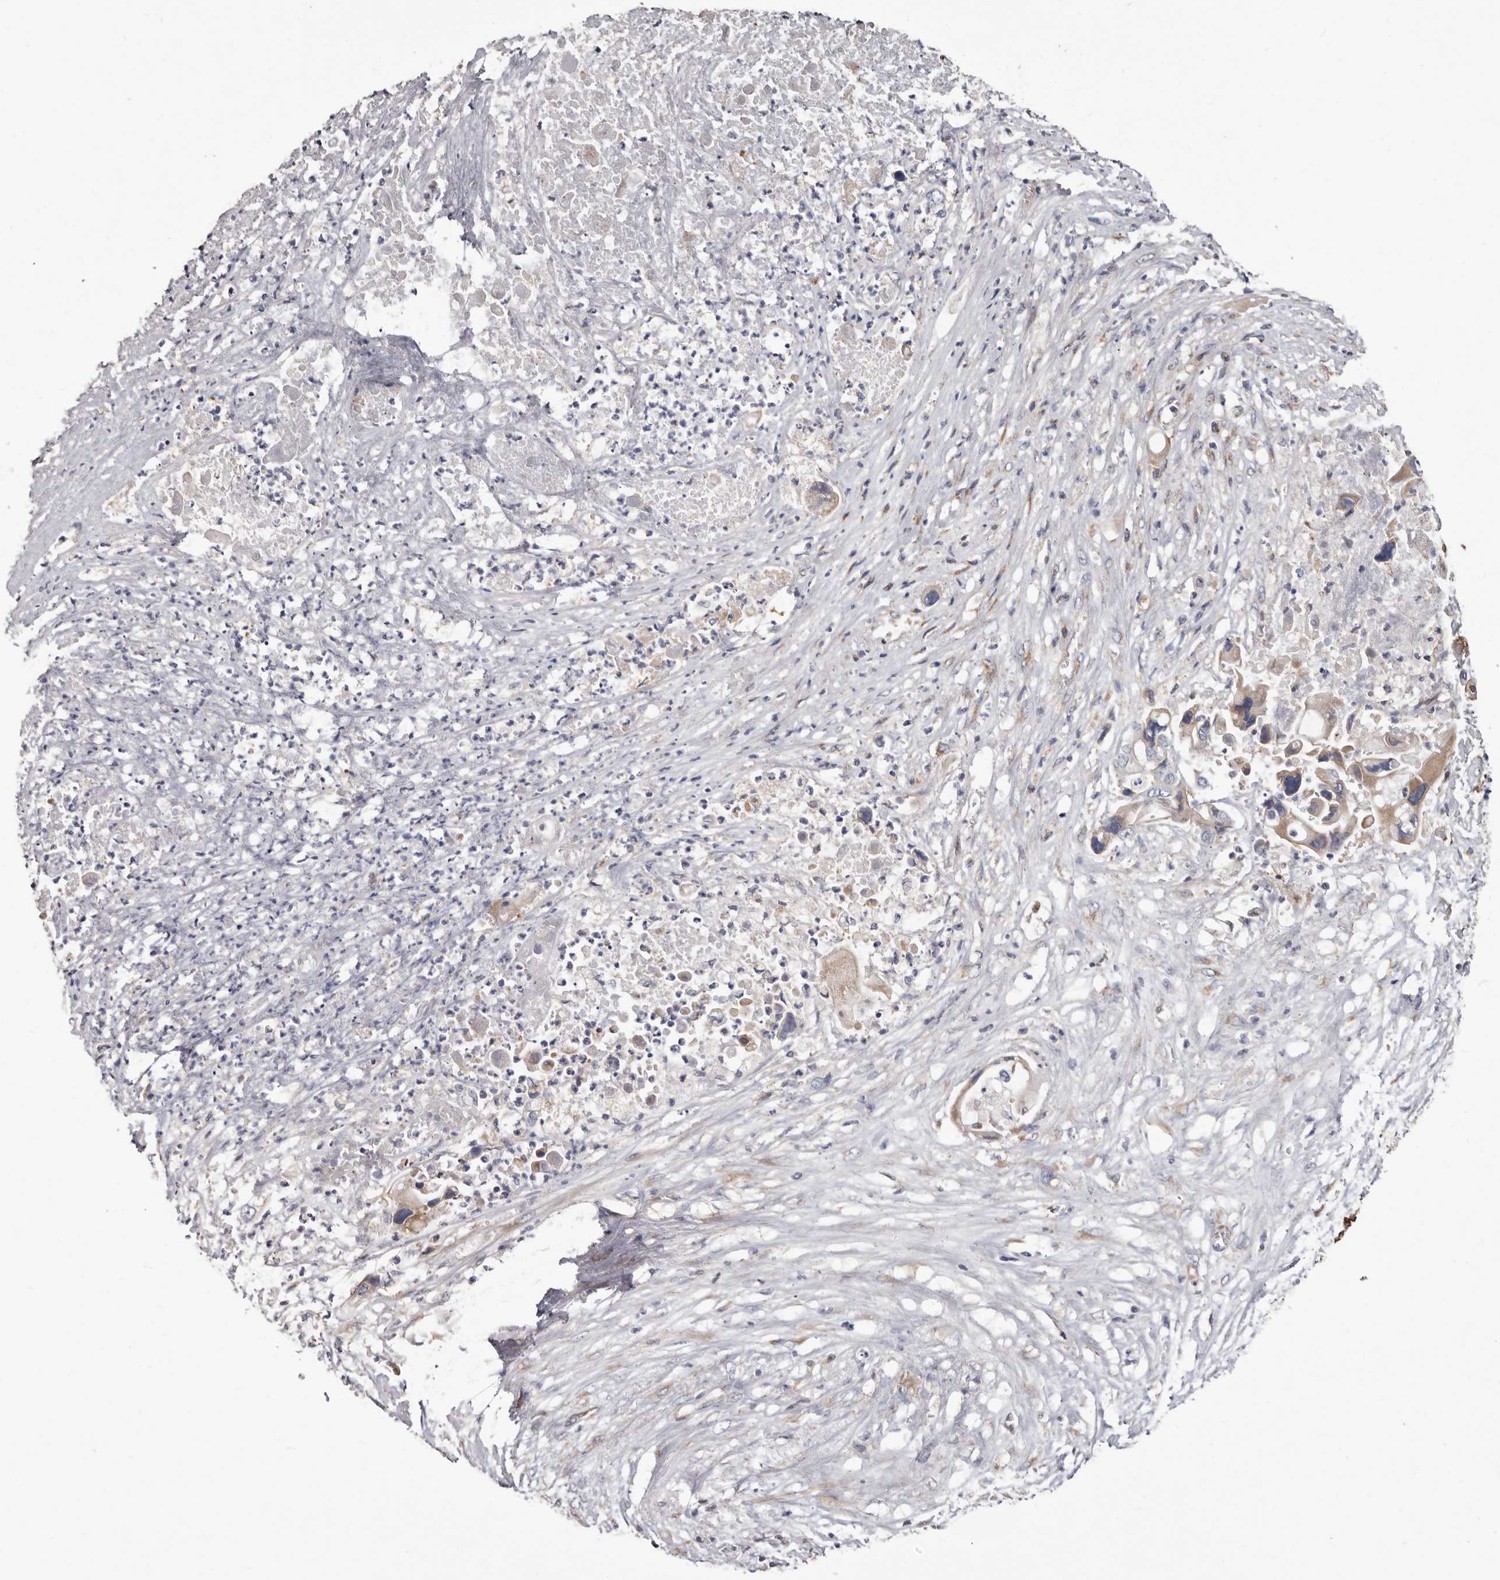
{"staining": {"intensity": "weak", "quantity": "<25%", "location": "cytoplasmic/membranous"}, "tissue": "pancreatic cancer", "cell_type": "Tumor cells", "image_type": "cancer", "snomed": [{"axis": "morphology", "description": "Adenocarcinoma, NOS"}, {"axis": "topography", "description": "Pancreas"}], "caption": "The IHC photomicrograph has no significant positivity in tumor cells of adenocarcinoma (pancreatic) tissue.", "gene": "ASIC5", "patient": {"sex": "male", "age": 66}}